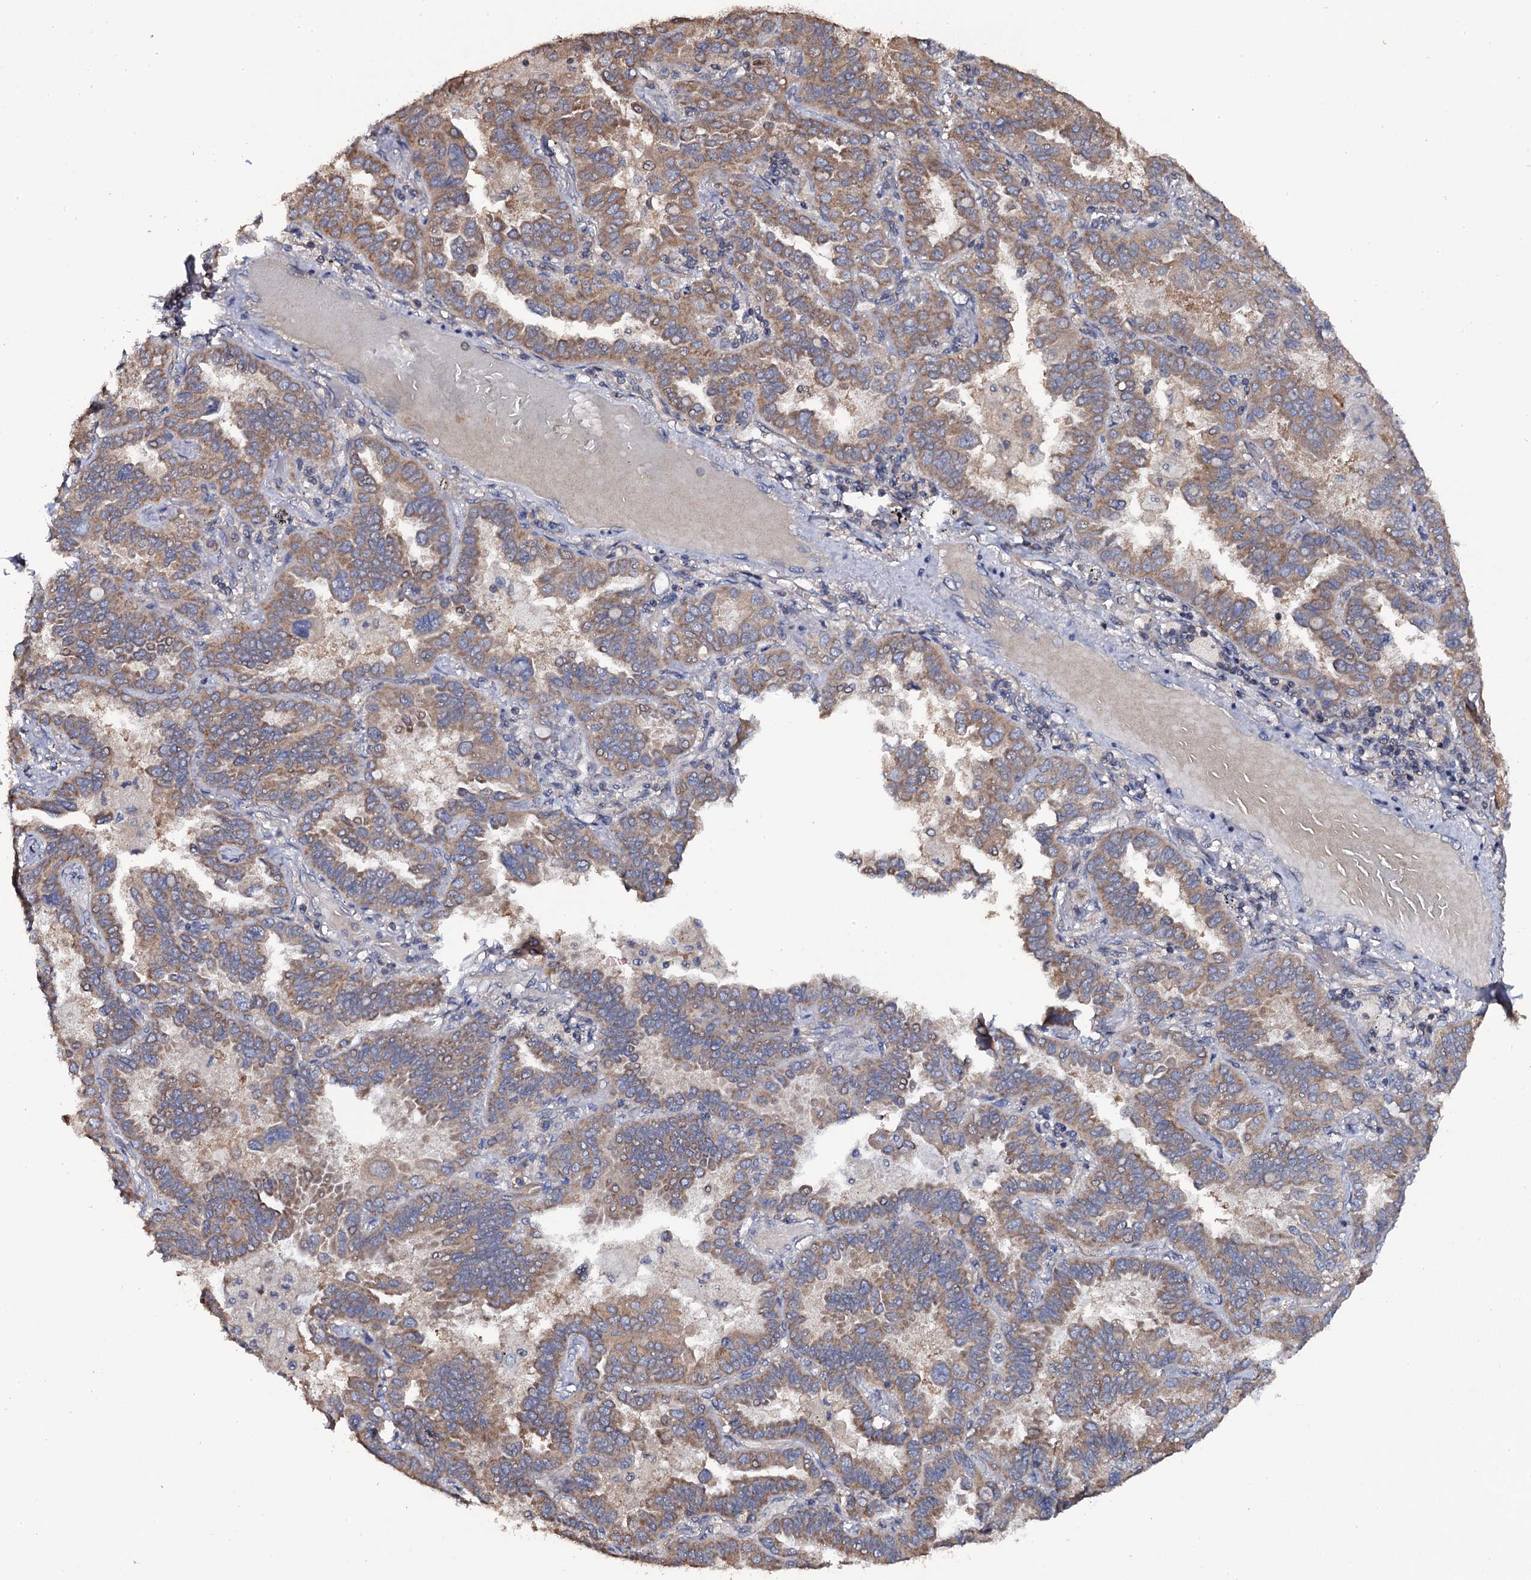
{"staining": {"intensity": "moderate", "quantity": ">75%", "location": "cytoplasmic/membranous"}, "tissue": "lung cancer", "cell_type": "Tumor cells", "image_type": "cancer", "snomed": [{"axis": "morphology", "description": "Adenocarcinoma, NOS"}, {"axis": "topography", "description": "Lung"}], "caption": "Lung cancer (adenocarcinoma) stained with a brown dye exhibits moderate cytoplasmic/membranous positive positivity in approximately >75% of tumor cells.", "gene": "TTC23", "patient": {"sex": "male", "age": 64}}